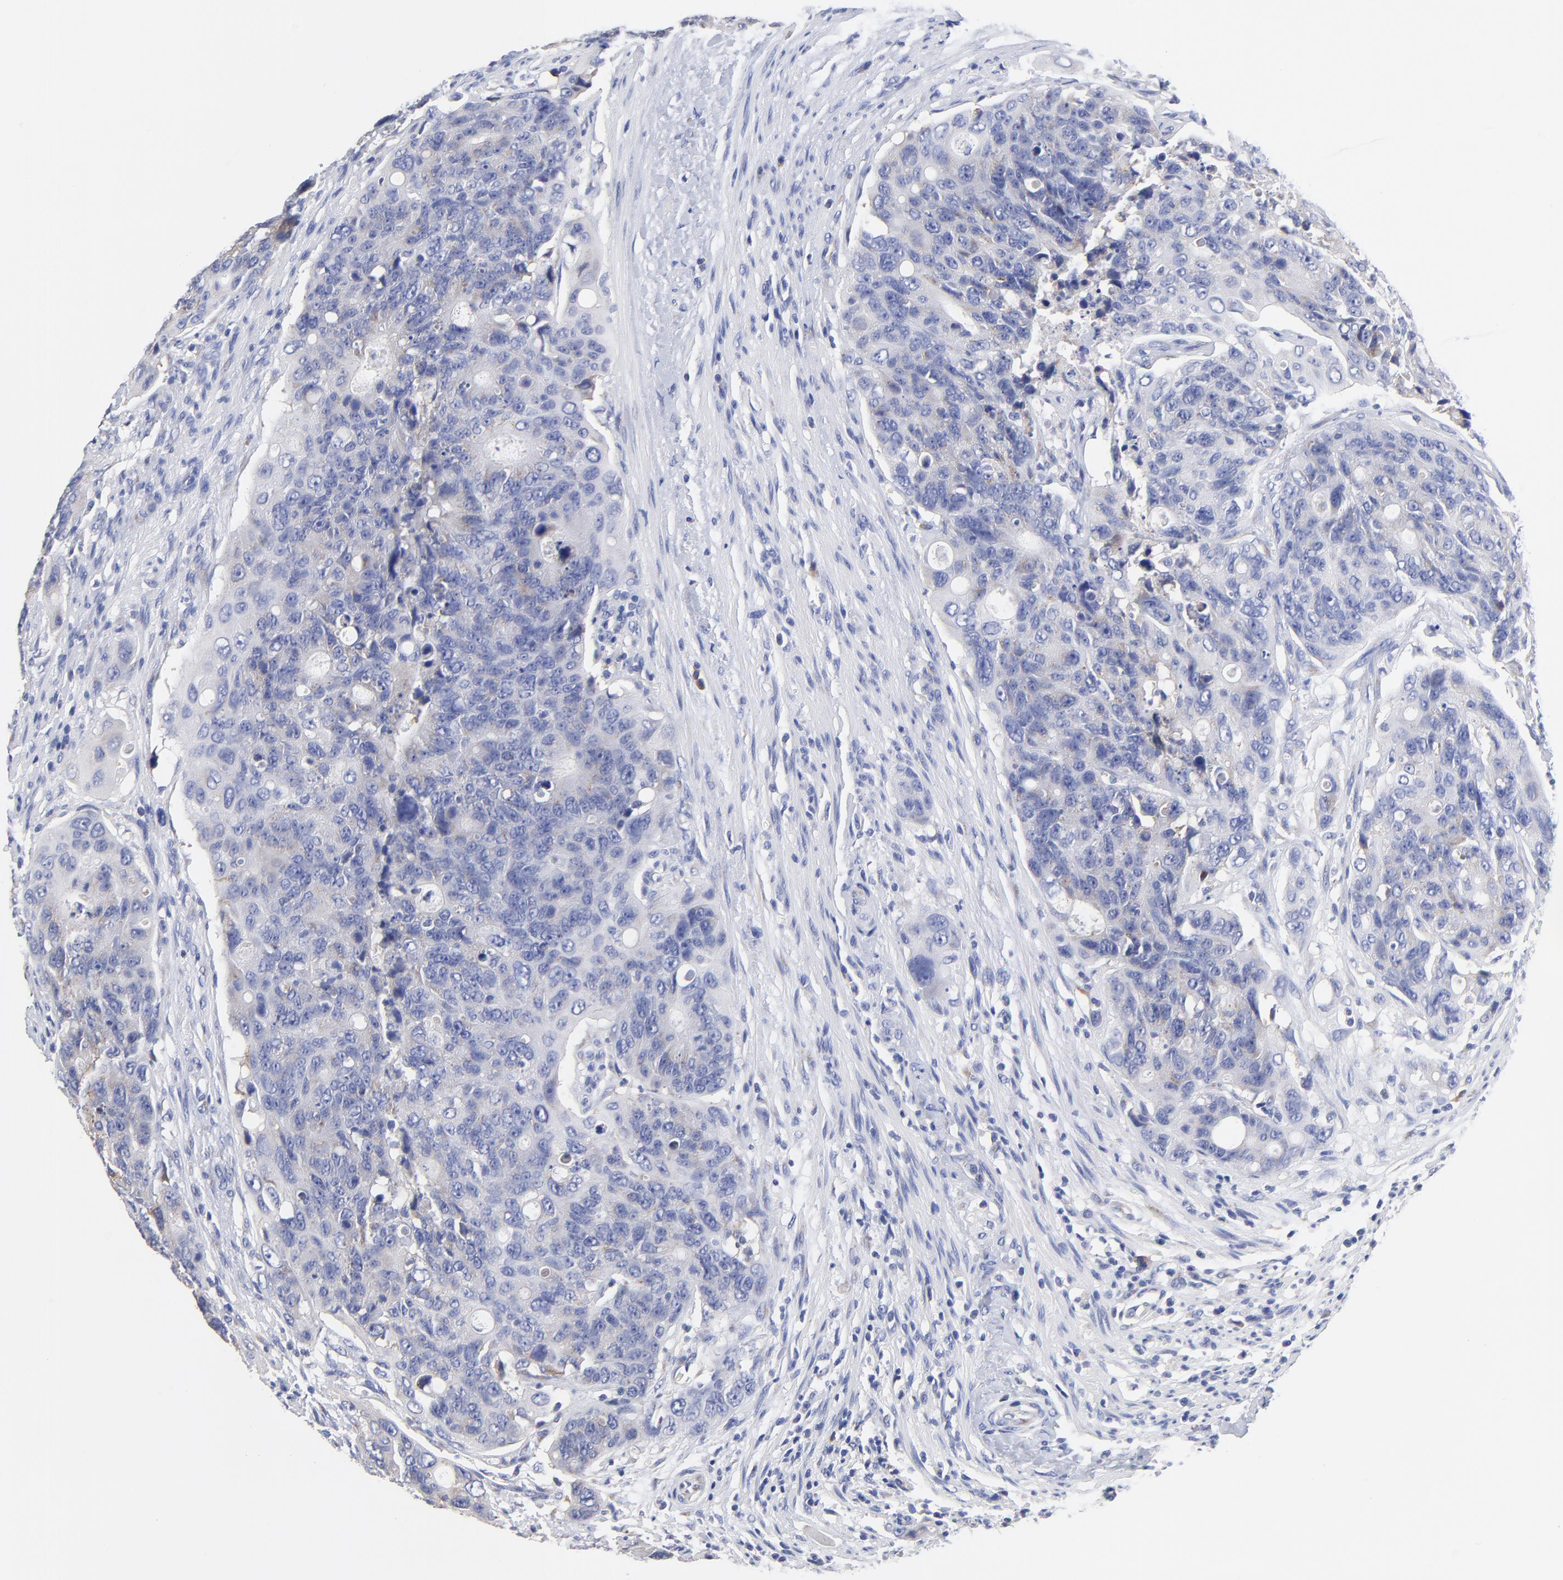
{"staining": {"intensity": "weak", "quantity": "<25%", "location": "cytoplasmic/membranous"}, "tissue": "colorectal cancer", "cell_type": "Tumor cells", "image_type": "cancer", "snomed": [{"axis": "morphology", "description": "Adenocarcinoma, NOS"}, {"axis": "topography", "description": "Colon"}], "caption": "High magnification brightfield microscopy of colorectal cancer (adenocarcinoma) stained with DAB (brown) and counterstained with hematoxylin (blue): tumor cells show no significant staining.", "gene": "LAX1", "patient": {"sex": "female", "age": 57}}